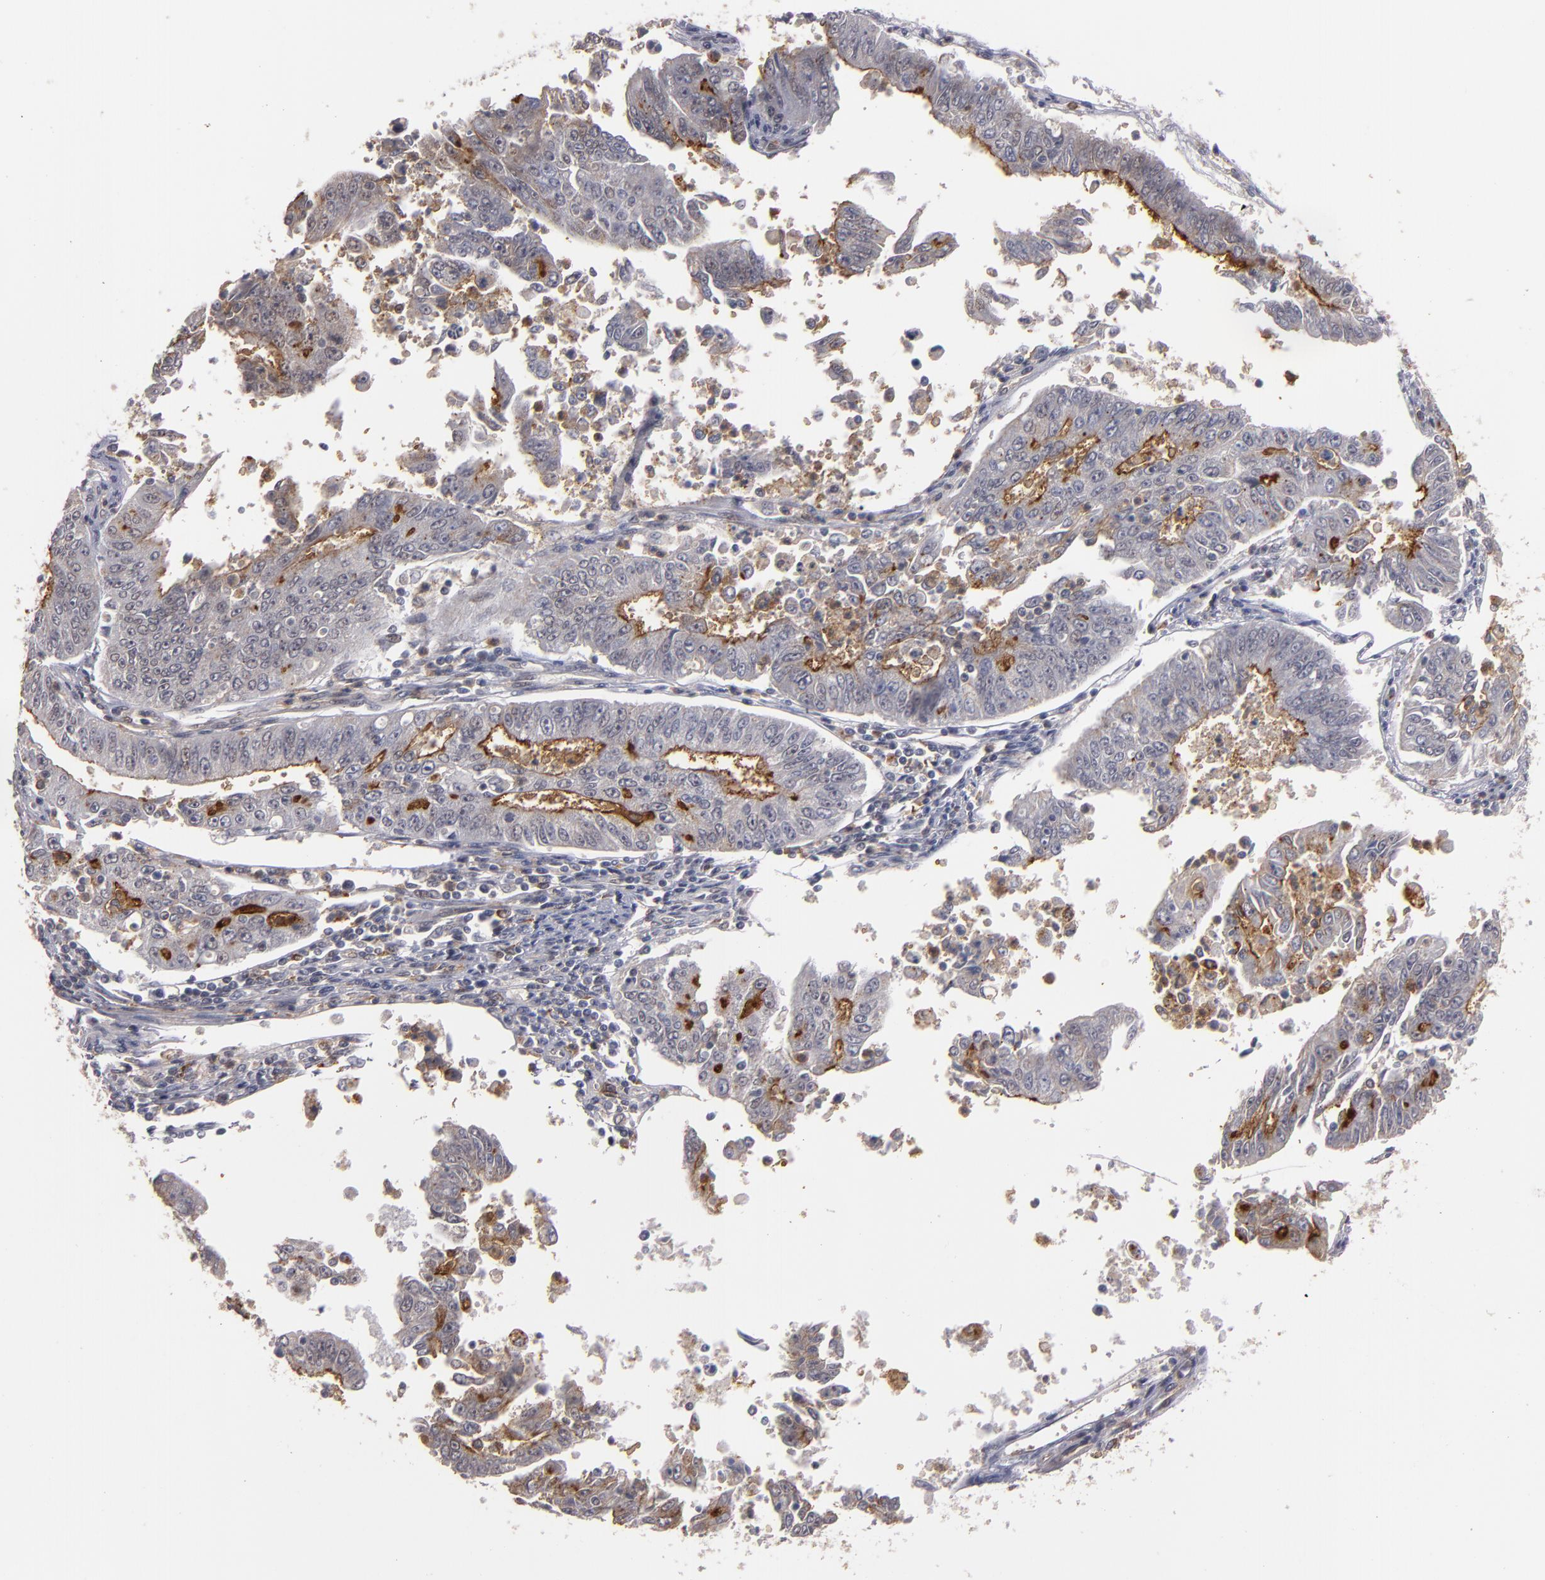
{"staining": {"intensity": "moderate", "quantity": ">75%", "location": "cytoplasmic/membranous"}, "tissue": "endometrial cancer", "cell_type": "Tumor cells", "image_type": "cancer", "snomed": [{"axis": "morphology", "description": "Adenocarcinoma, NOS"}, {"axis": "topography", "description": "Endometrium"}], "caption": "Protein staining exhibits moderate cytoplasmic/membranous staining in about >75% of tumor cells in adenocarcinoma (endometrial).", "gene": "STX3", "patient": {"sex": "female", "age": 42}}